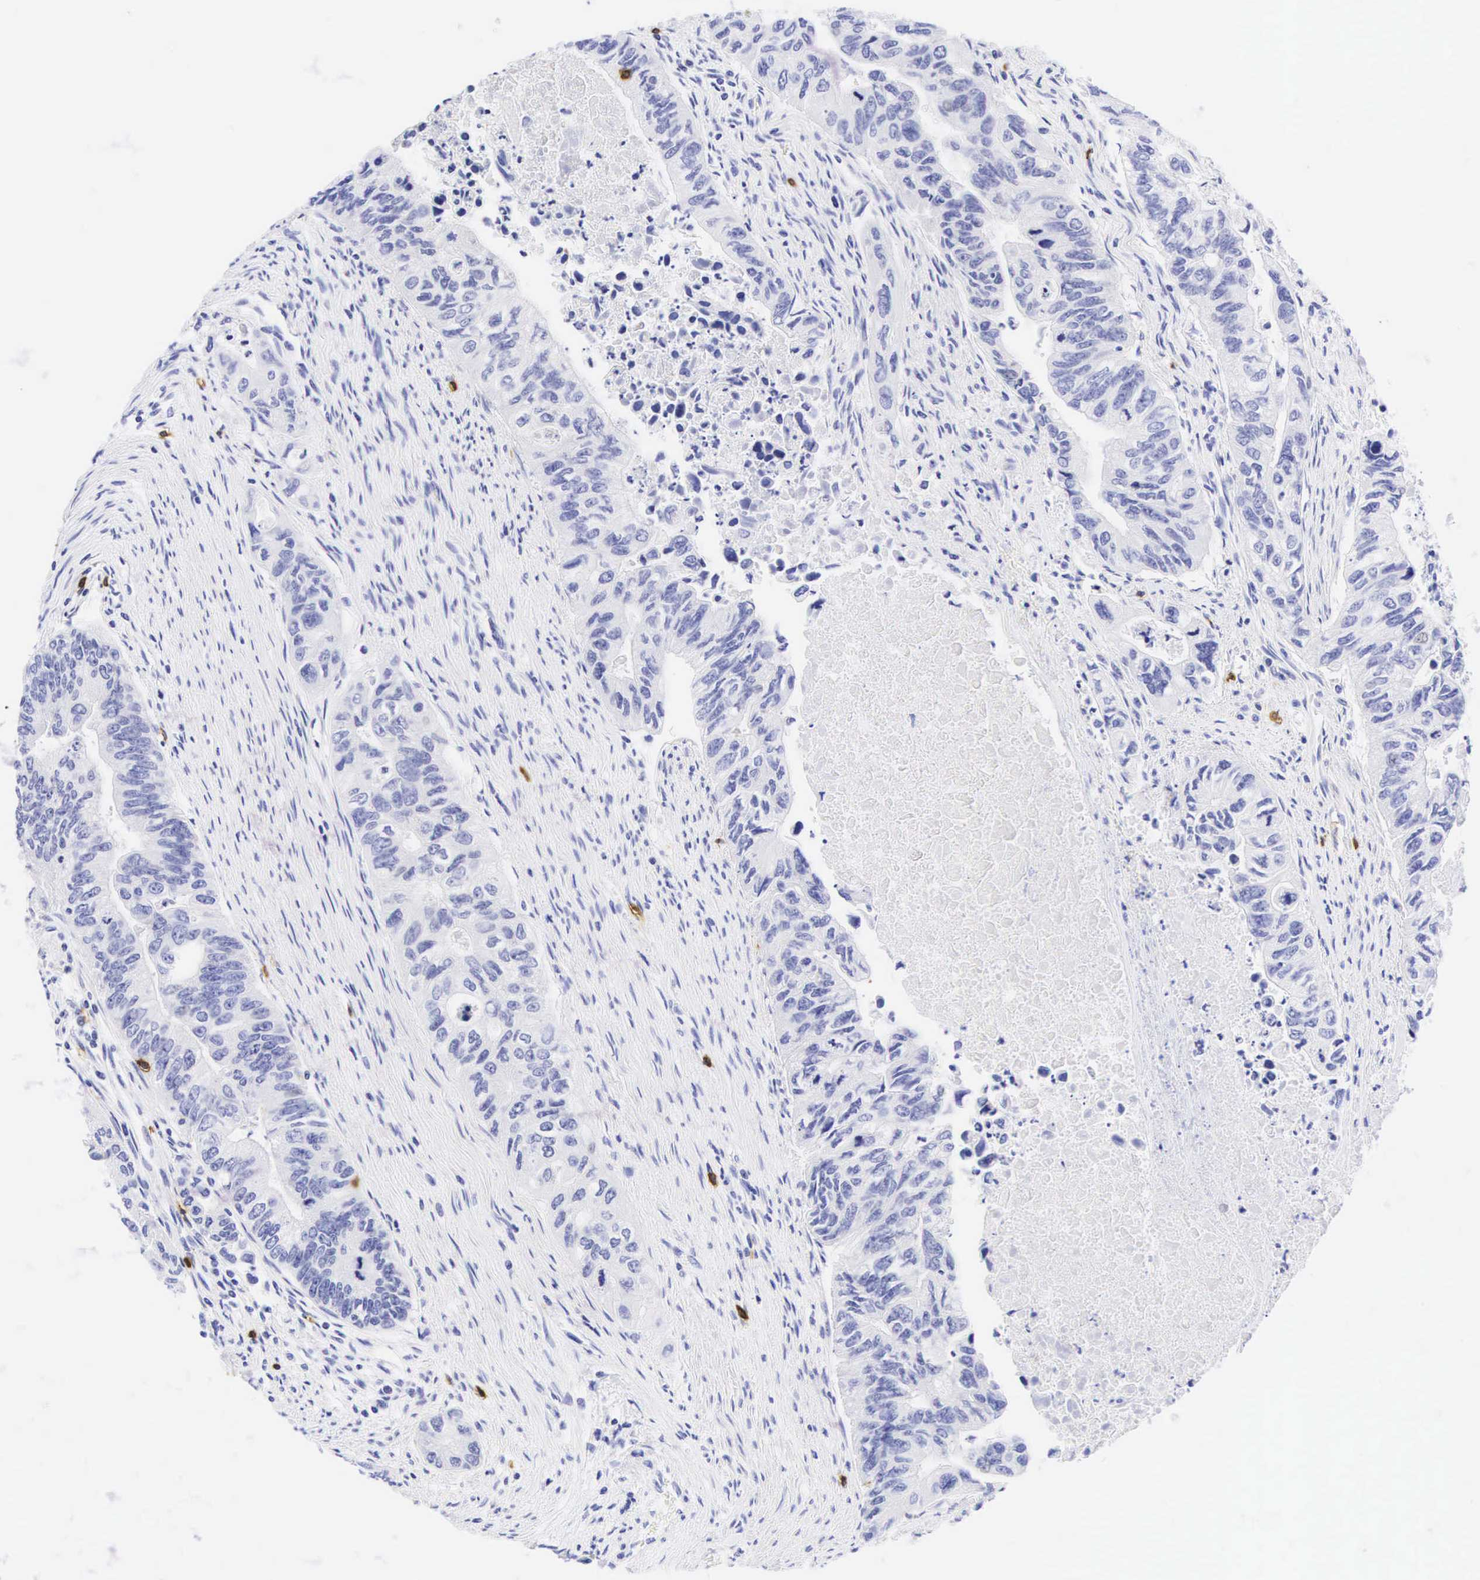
{"staining": {"intensity": "negative", "quantity": "none", "location": "none"}, "tissue": "colorectal cancer", "cell_type": "Tumor cells", "image_type": "cancer", "snomed": [{"axis": "morphology", "description": "Adenocarcinoma, NOS"}, {"axis": "topography", "description": "Colon"}], "caption": "Protein analysis of adenocarcinoma (colorectal) demonstrates no significant positivity in tumor cells. (DAB immunohistochemistry (IHC), high magnification).", "gene": "CD8A", "patient": {"sex": "female", "age": 11}}